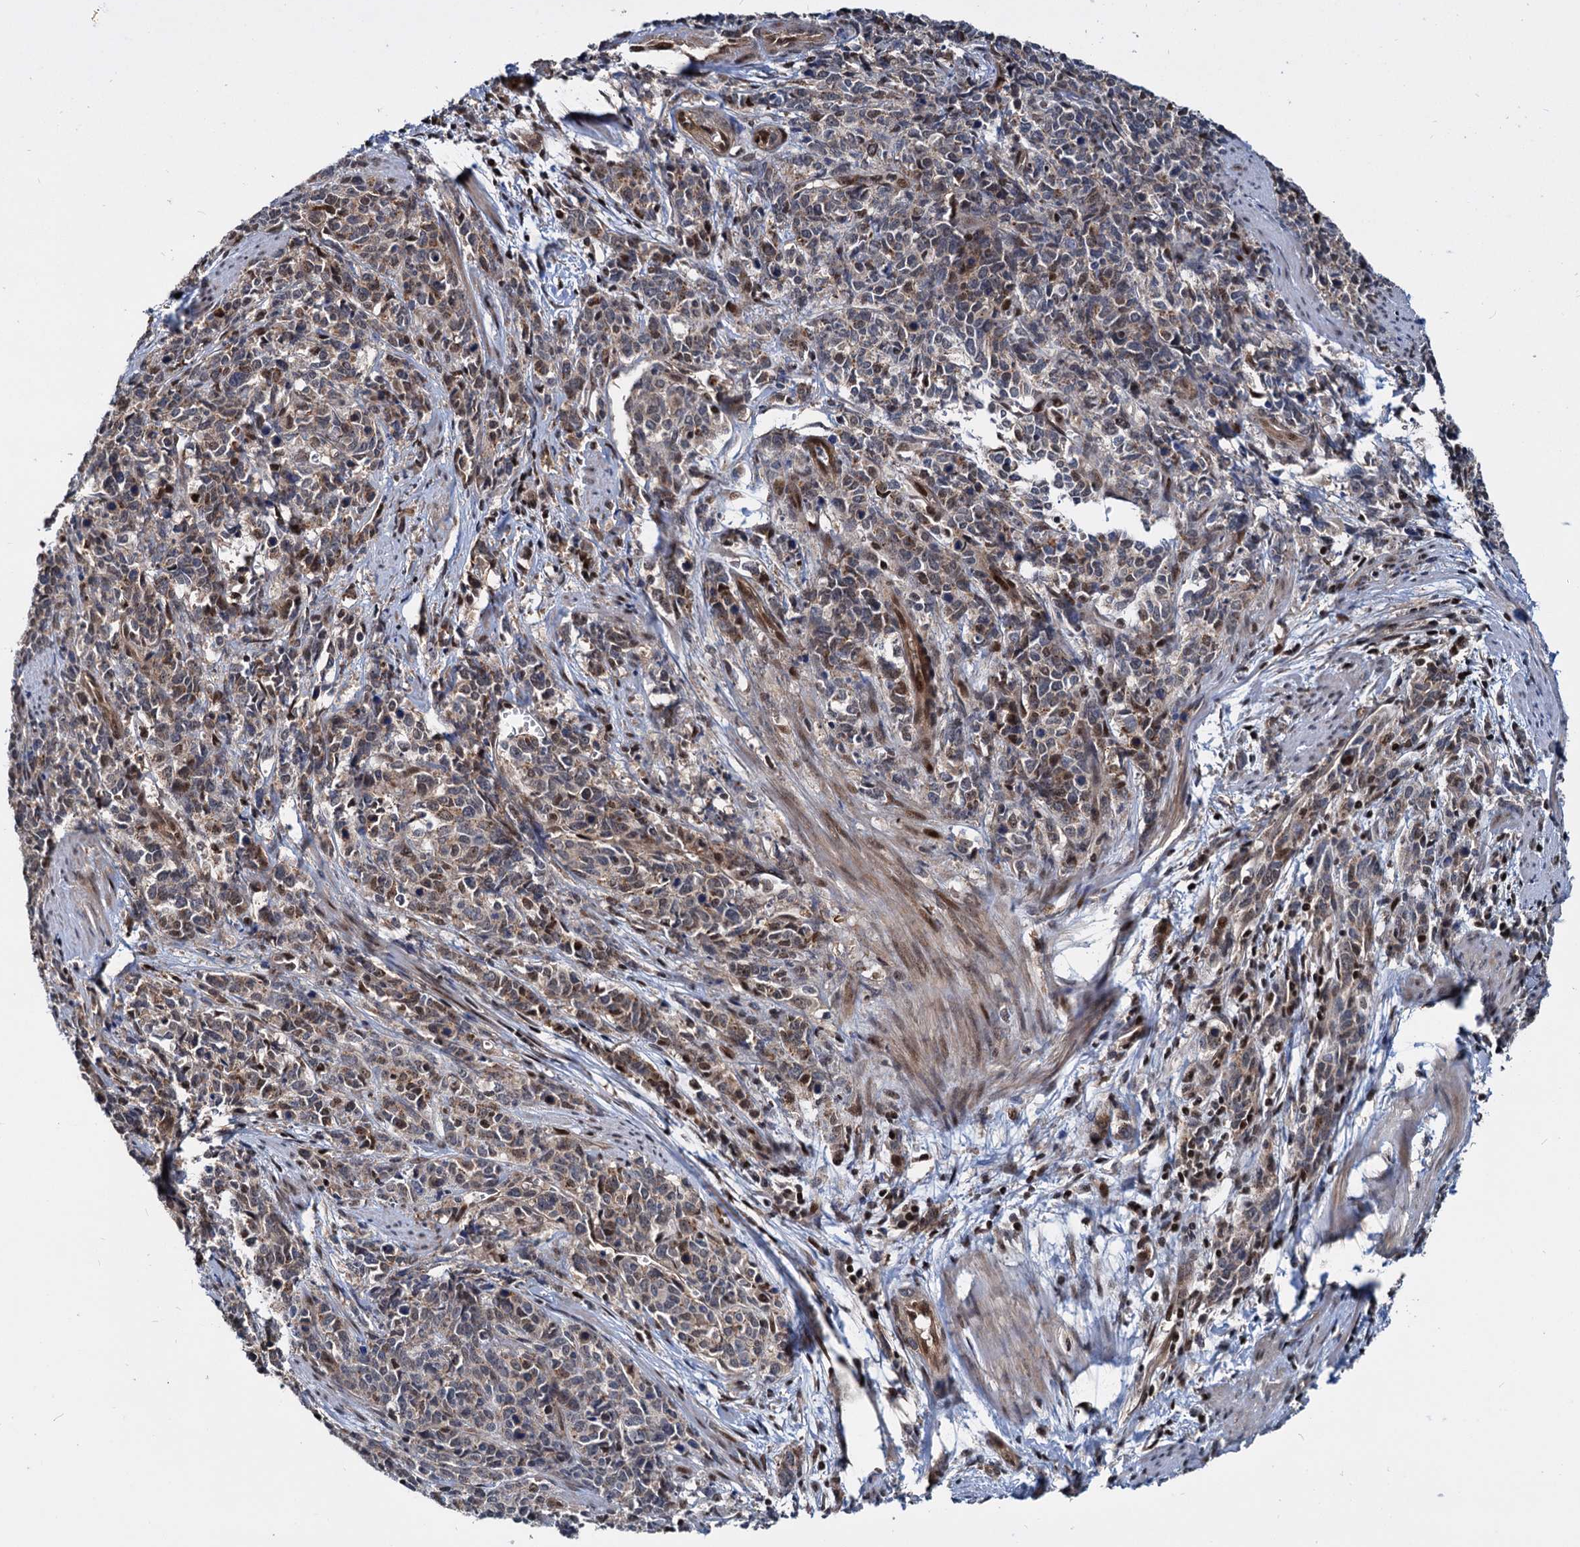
{"staining": {"intensity": "moderate", "quantity": "25%-75%", "location": "cytoplasmic/membranous,nuclear"}, "tissue": "cervical cancer", "cell_type": "Tumor cells", "image_type": "cancer", "snomed": [{"axis": "morphology", "description": "Squamous cell carcinoma, NOS"}, {"axis": "topography", "description": "Cervix"}], "caption": "Protein staining displays moderate cytoplasmic/membranous and nuclear expression in about 25%-75% of tumor cells in cervical squamous cell carcinoma. (DAB = brown stain, brightfield microscopy at high magnification).", "gene": "UBLCP1", "patient": {"sex": "female", "age": 60}}